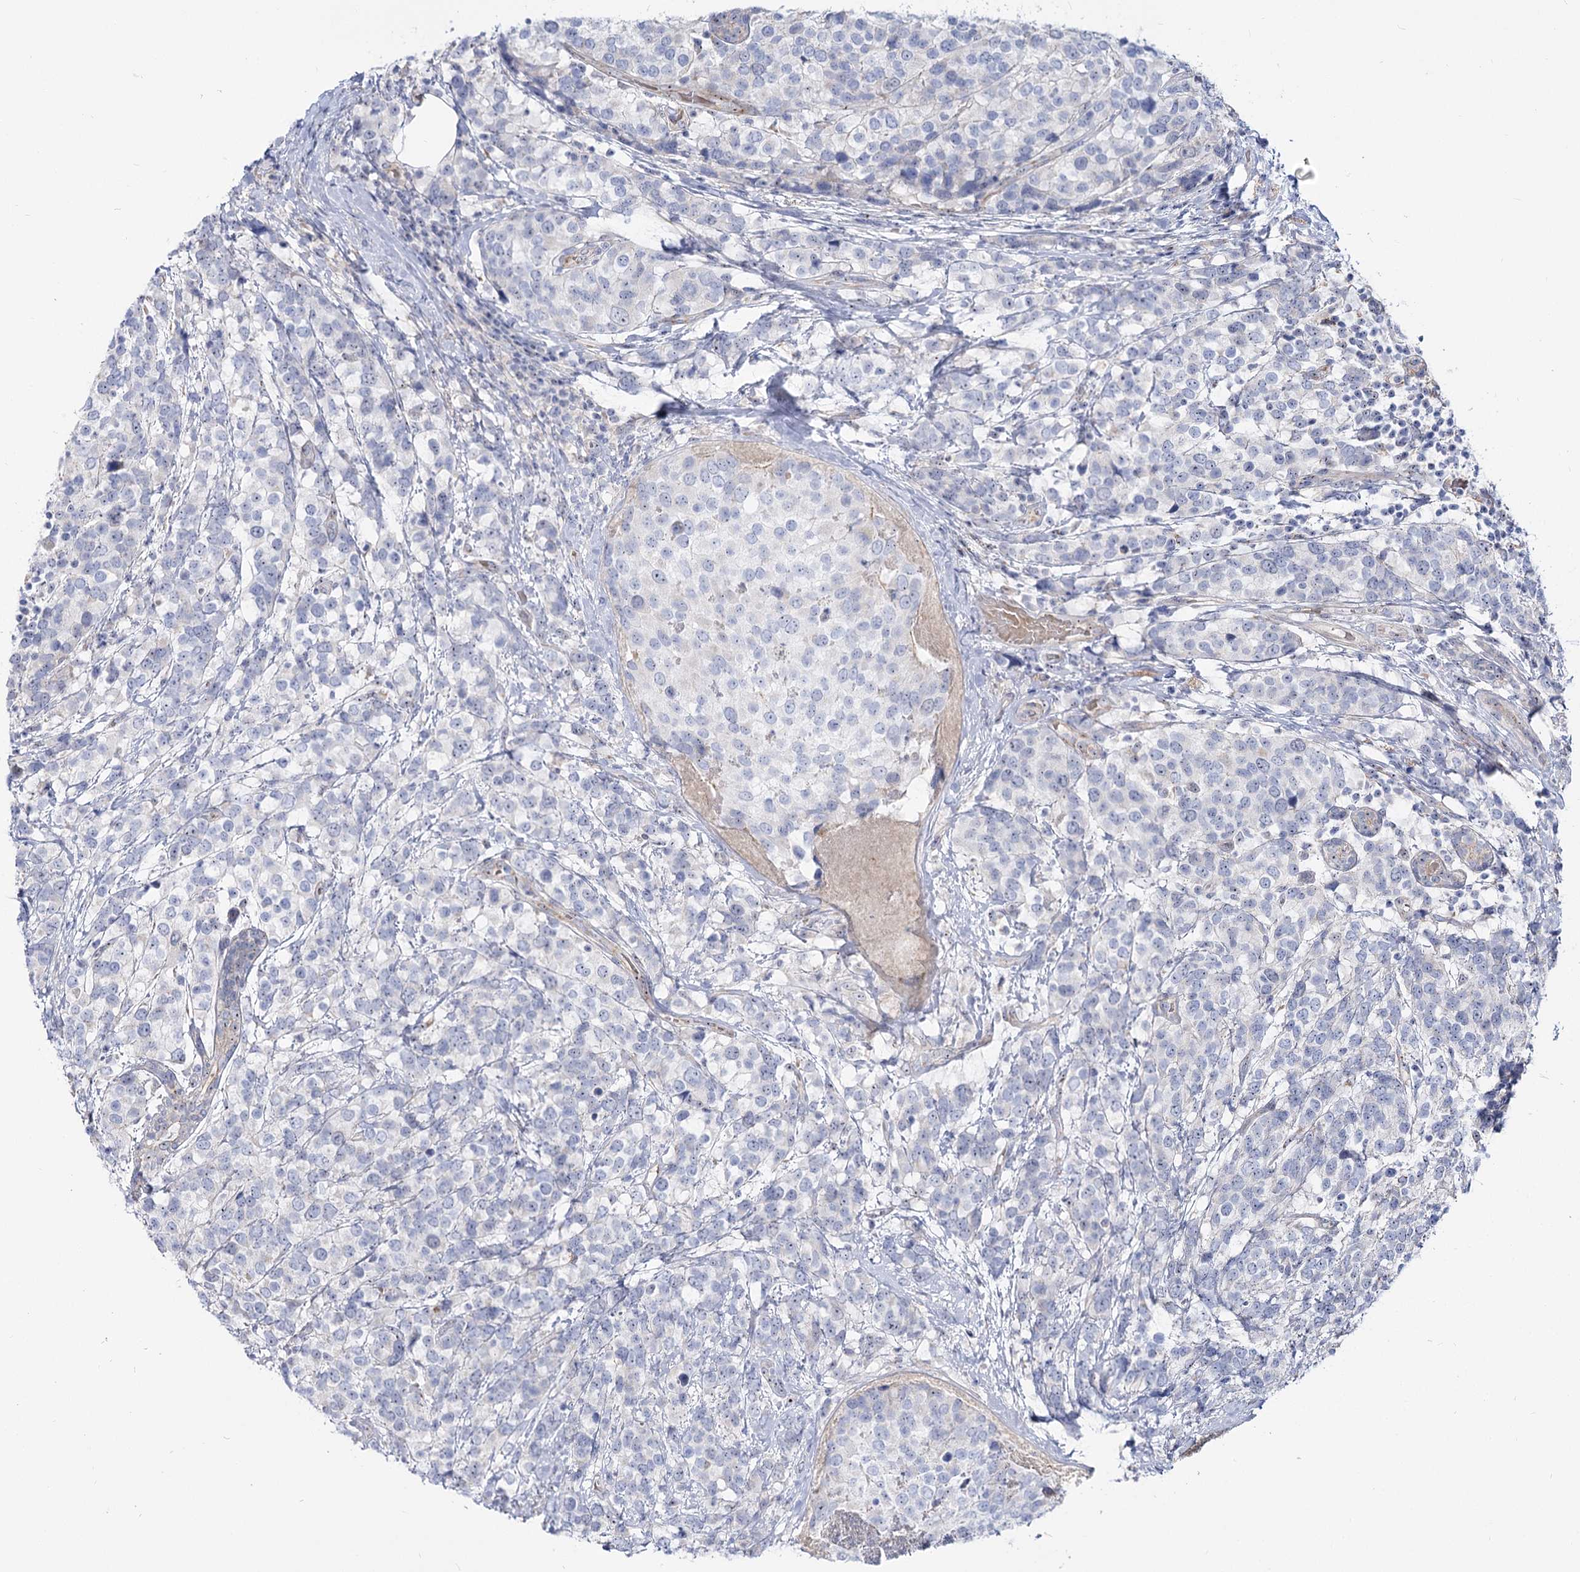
{"staining": {"intensity": "negative", "quantity": "none", "location": "none"}, "tissue": "breast cancer", "cell_type": "Tumor cells", "image_type": "cancer", "snomed": [{"axis": "morphology", "description": "Lobular carcinoma"}, {"axis": "topography", "description": "Breast"}], "caption": "Immunohistochemistry image of neoplastic tissue: breast cancer (lobular carcinoma) stained with DAB (3,3'-diaminobenzidine) displays no significant protein positivity in tumor cells.", "gene": "SUOX", "patient": {"sex": "female", "age": 59}}